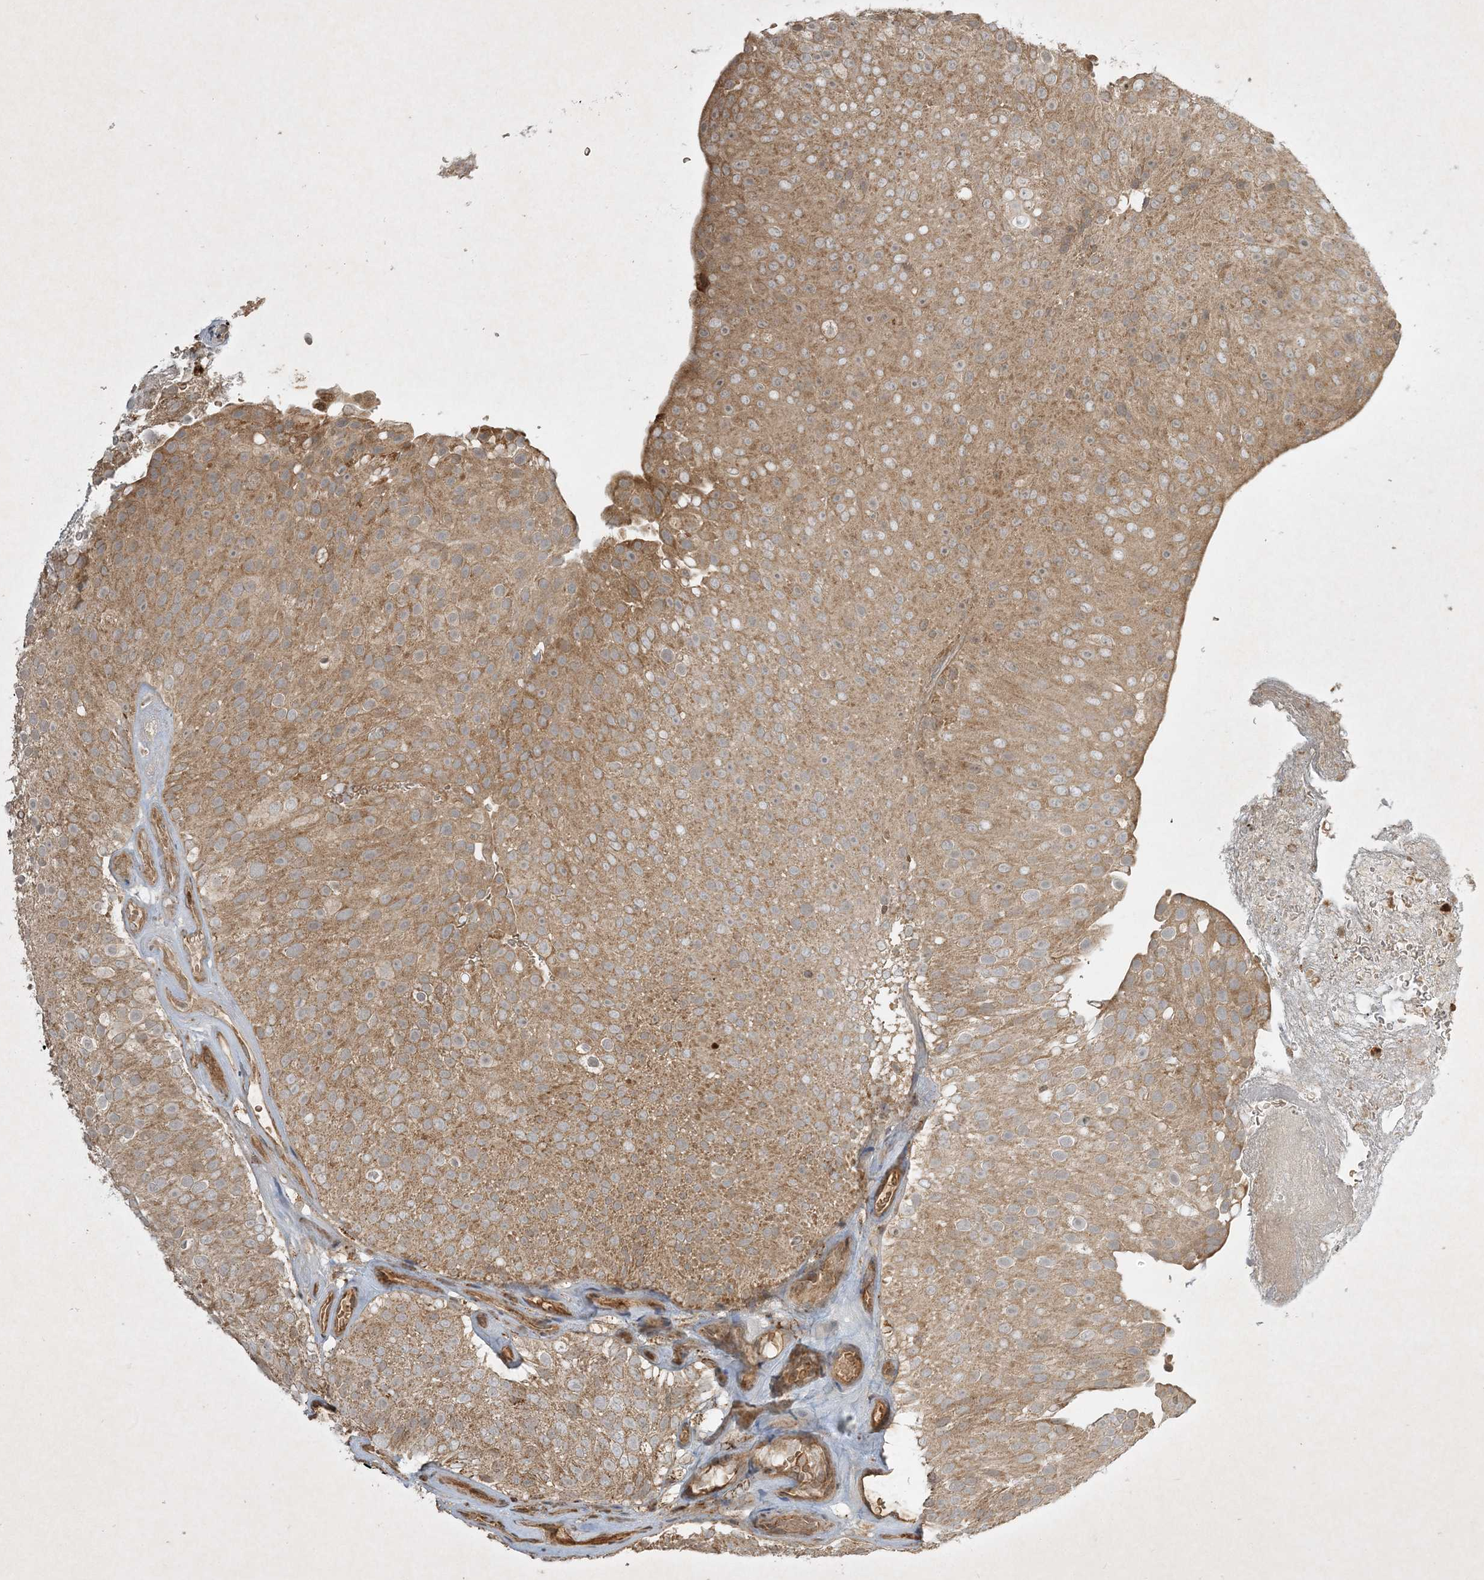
{"staining": {"intensity": "moderate", "quantity": ">75%", "location": "cytoplasmic/membranous"}, "tissue": "urothelial cancer", "cell_type": "Tumor cells", "image_type": "cancer", "snomed": [{"axis": "morphology", "description": "Urothelial carcinoma, Low grade"}, {"axis": "topography", "description": "Urinary bladder"}], "caption": "Immunohistochemical staining of human urothelial carcinoma (low-grade) exhibits moderate cytoplasmic/membranous protein expression in about >75% of tumor cells.", "gene": "PLTP", "patient": {"sex": "male", "age": 78}}